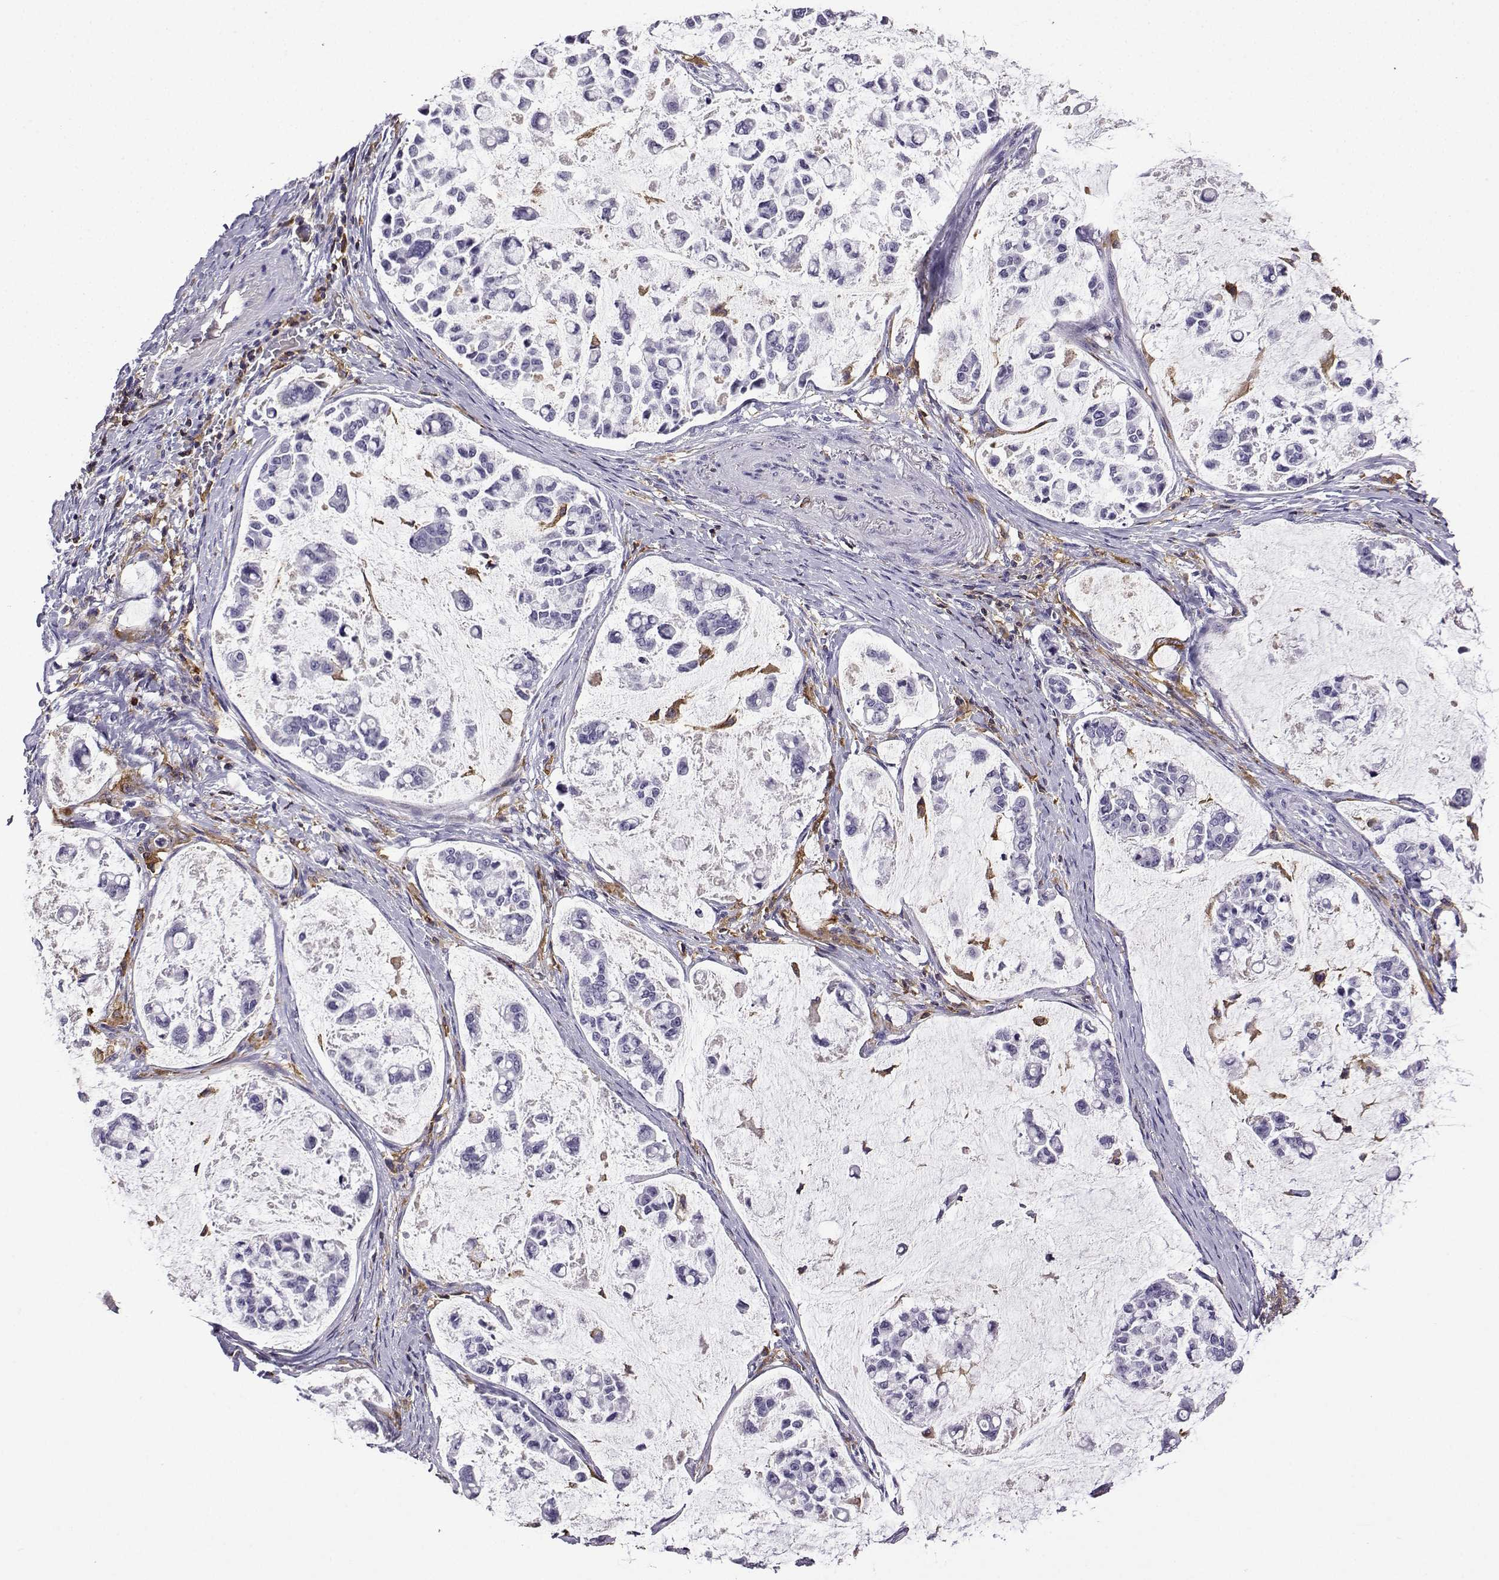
{"staining": {"intensity": "negative", "quantity": "none", "location": "none"}, "tissue": "stomach cancer", "cell_type": "Tumor cells", "image_type": "cancer", "snomed": [{"axis": "morphology", "description": "Adenocarcinoma, NOS"}, {"axis": "topography", "description": "Stomach"}], "caption": "A high-resolution photomicrograph shows immunohistochemistry (IHC) staining of stomach adenocarcinoma, which displays no significant expression in tumor cells. (DAB (3,3'-diaminobenzidine) IHC with hematoxylin counter stain).", "gene": "DOCK10", "patient": {"sex": "male", "age": 82}}